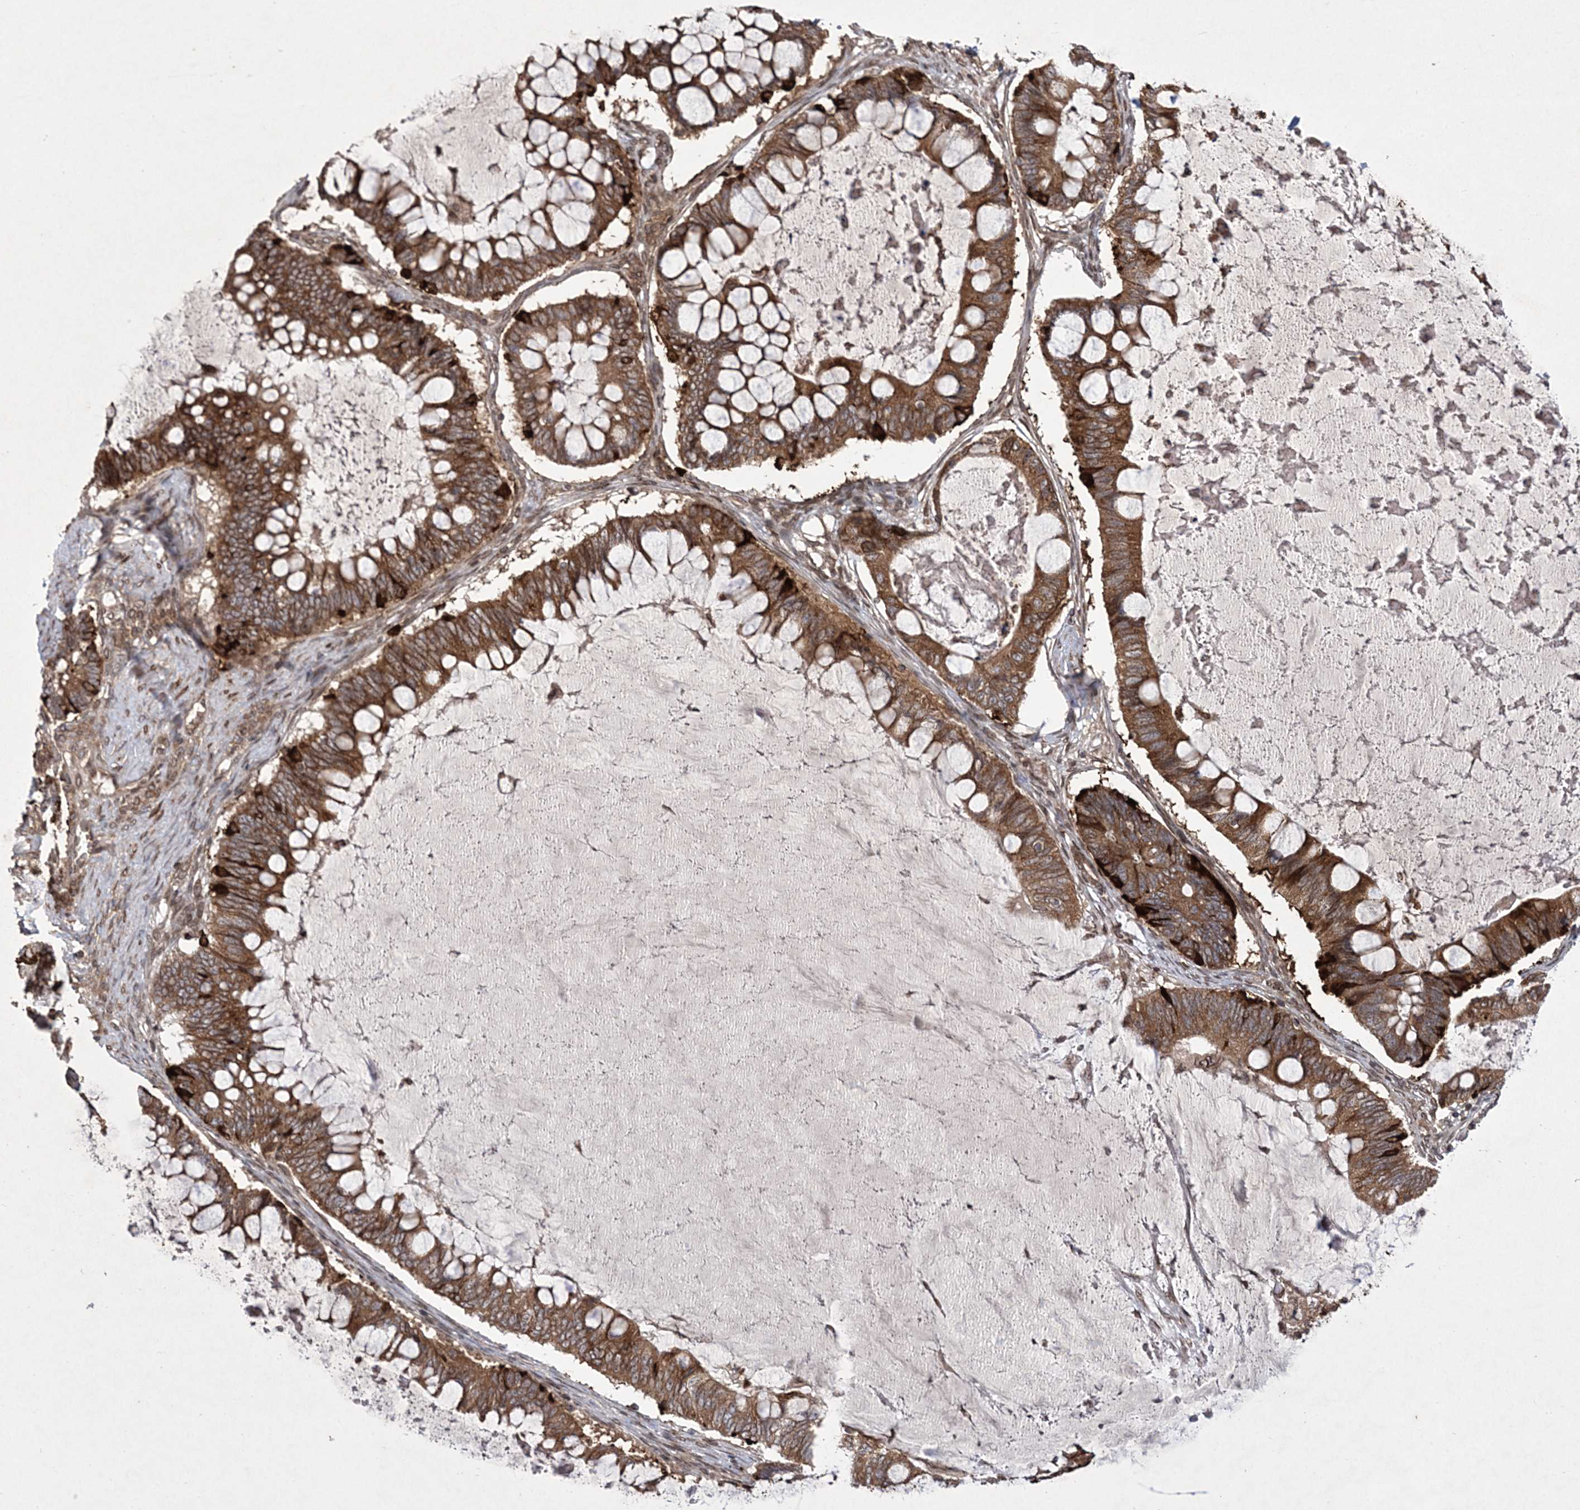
{"staining": {"intensity": "moderate", "quantity": ">75%", "location": "cytoplasmic/membranous"}, "tissue": "ovarian cancer", "cell_type": "Tumor cells", "image_type": "cancer", "snomed": [{"axis": "morphology", "description": "Cystadenocarcinoma, mucinous, NOS"}, {"axis": "topography", "description": "Ovary"}], "caption": "An IHC photomicrograph of tumor tissue is shown. Protein staining in brown shows moderate cytoplasmic/membranous positivity in ovarian cancer within tumor cells. (Brightfield microscopy of DAB IHC at high magnification).", "gene": "DNAJC27", "patient": {"sex": "female", "age": 61}}